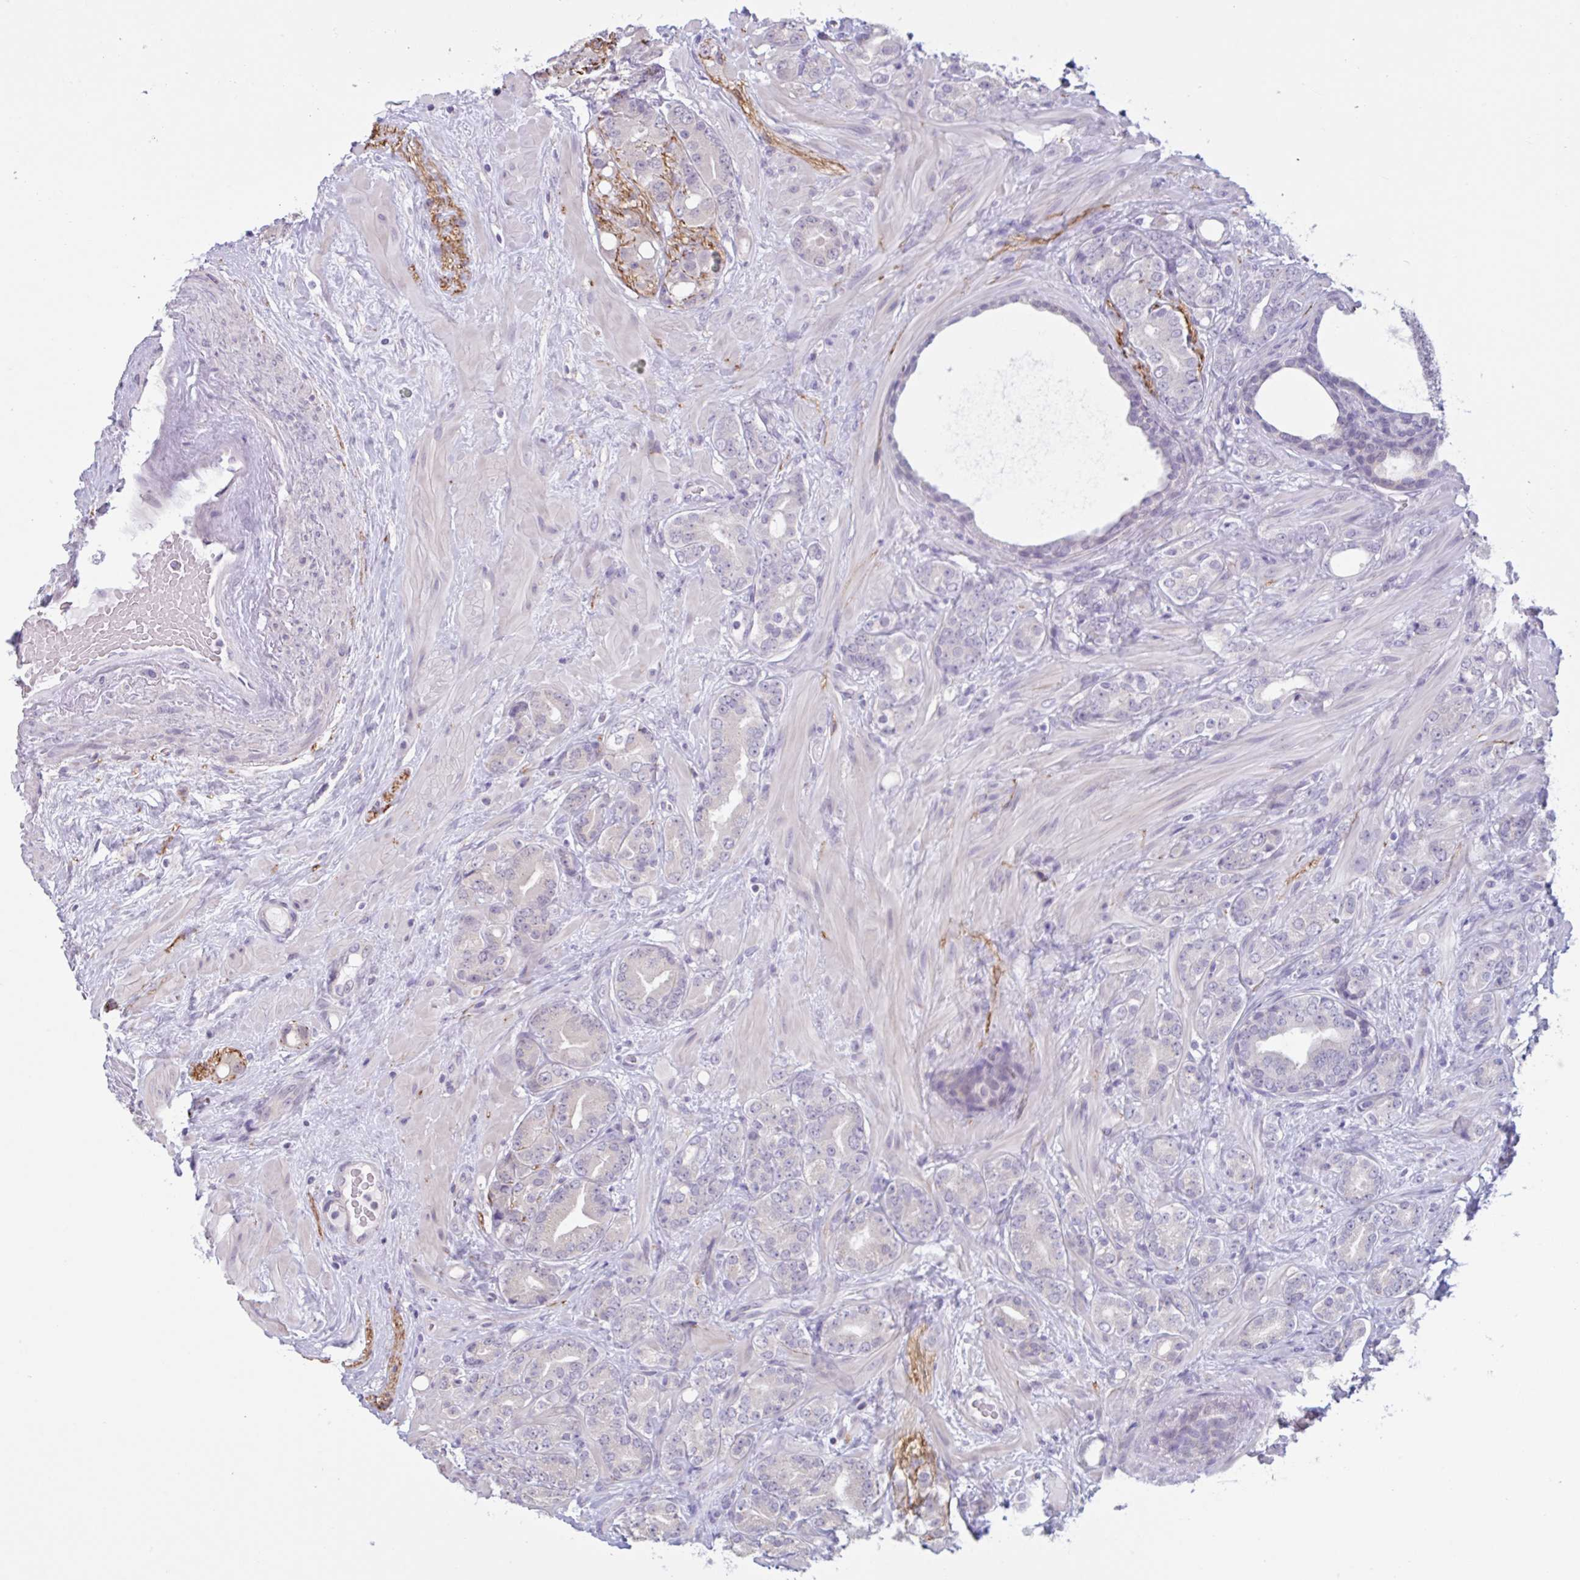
{"staining": {"intensity": "negative", "quantity": "none", "location": "none"}, "tissue": "prostate cancer", "cell_type": "Tumor cells", "image_type": "cancer", "snomed": [{"axis": "morphology", "description": "Adenocarcinoma, High grade"}, {"axis": "topography", "description": "Prostate"}], "caption": "DAB (3,3'-diaminobenzidine) immunohistochemical staining of human prostate adenocarcinoma (high-grade) shows no significant expression in tumor cells. (Brightfield microscopy of DAB immunohistochemistry (IHC) at high magnification).", "gene": "CDH19", "patient": {"sex": "male", "age": 62}}